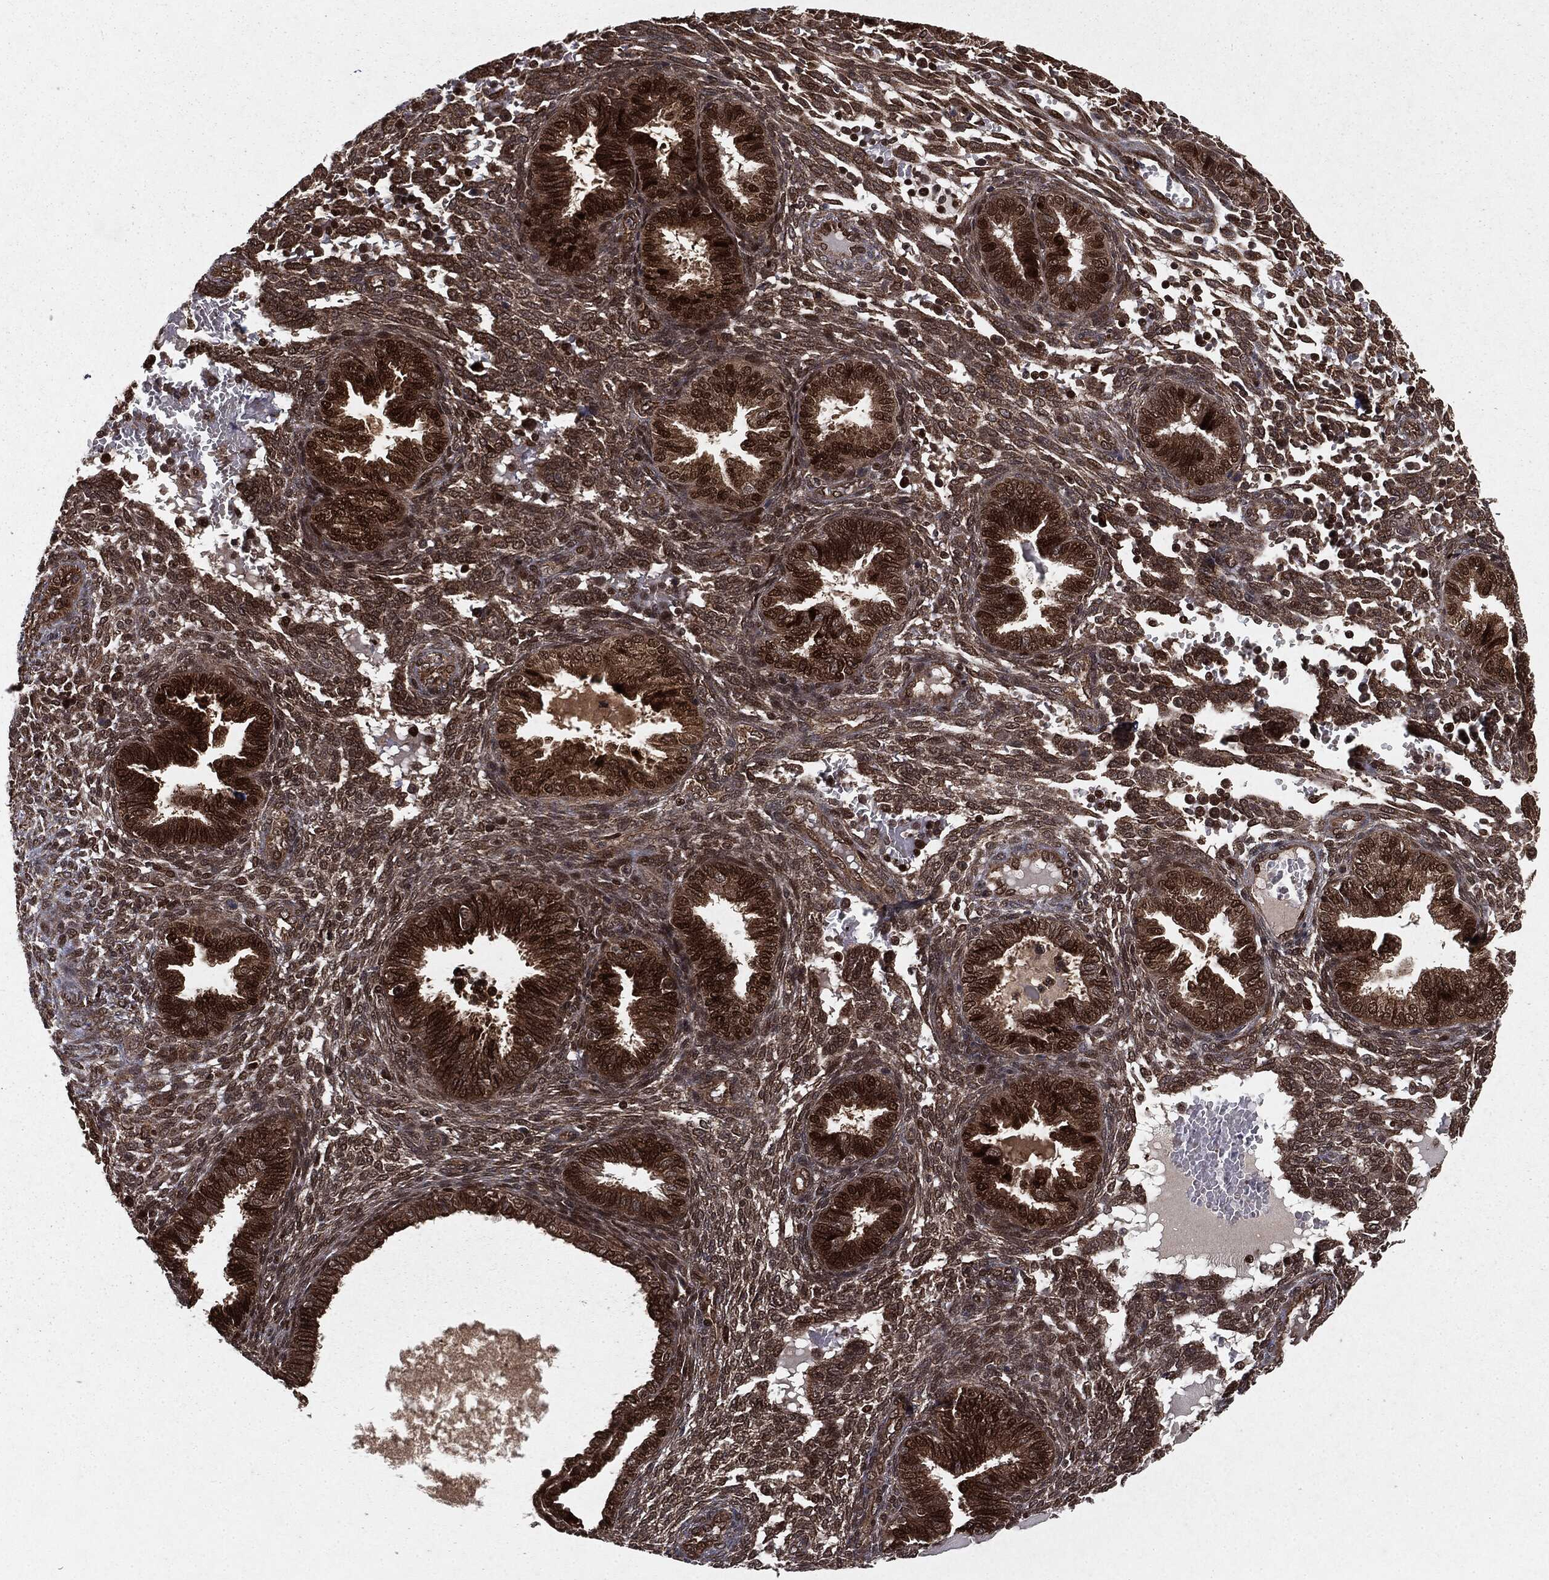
{"staining": {"intensity": "moderate", "quantity": "<25%", "location": "cytoplasmic/membranous,nuclear"}, "tissue": "endometrium", "cell_type": "Cells in endometrial stroma", "image_type": "normal", "snomed": [{"axis": "morphology", "description": "Normal tissue, NOS"}, {"axis": "topography", "description": "Endometrium"}], "caption": "High-power microscopy captured an IHC photomicrograph of benign endometrium, revealing moderate cytoplasmic/membranous,nuclear staining in approximately <25% of cells in endometrial stroma. (brown staining indicates protein expression, while blue staining denotes nuclei).", "gene": "RANBP9", "patient": {"sex": "female", "age": 42}}